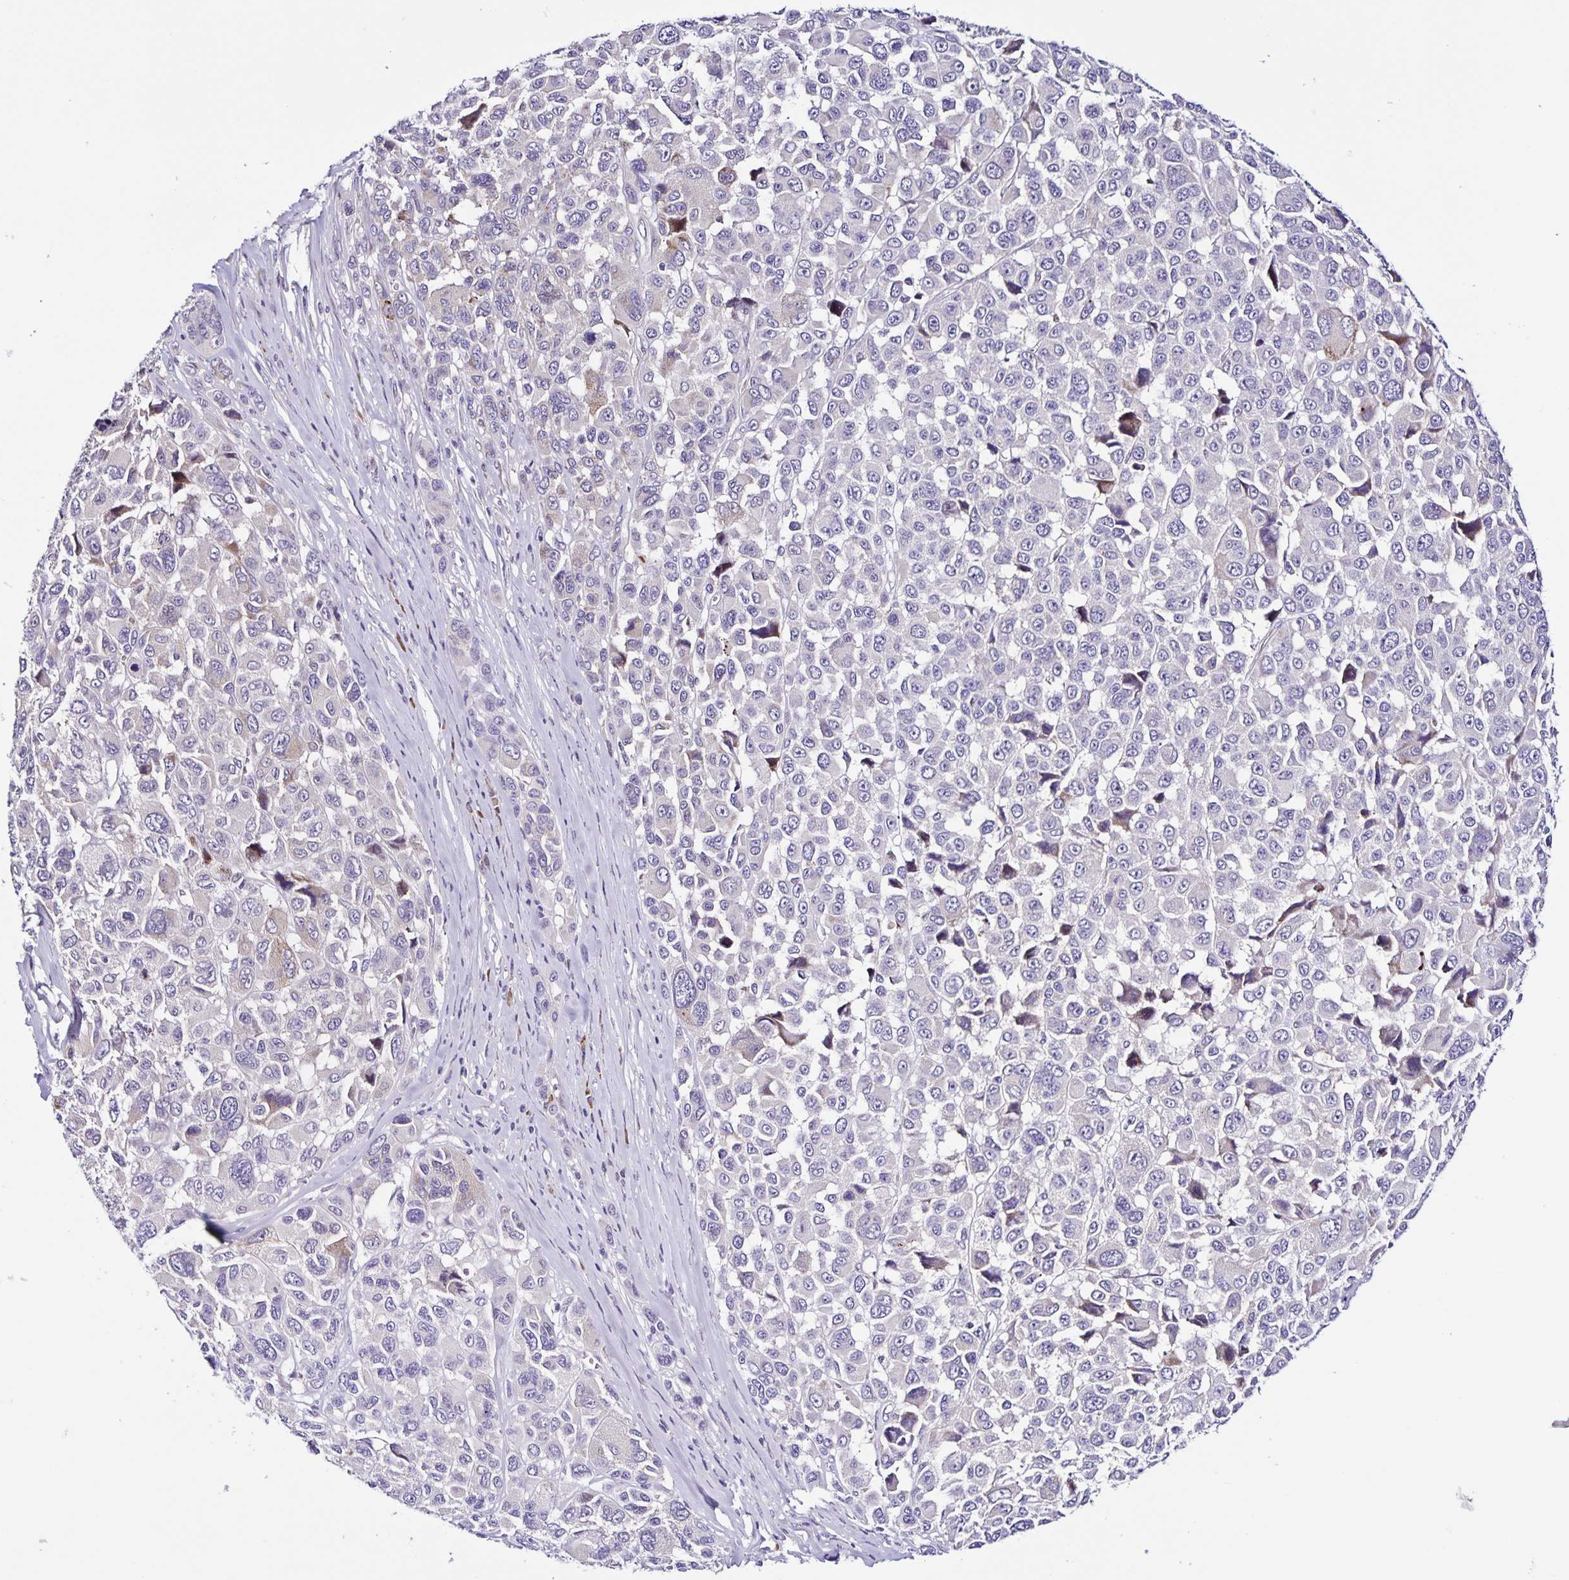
{"staining": {"intensity": "weak", "quantity": "25%-75%", "location": "cytoplasmic/membranous"}, "tissue": "melanoma", "cell_type": "Tumor cells", "image_type": "cancer", "snomed": [{"axis": "morphology", "description": "Malignant melanoma, NOS"}, {"axis": "topography", "description": "Skin"}], "caption": "Brown immunohistochemical staining in melanoma exhibits weak cytoplasmic/membranous expression in approximately 25%-75% of tumor cells.", "gene": "RNFT2", "patient": {"sex": "female", "age": 66}}